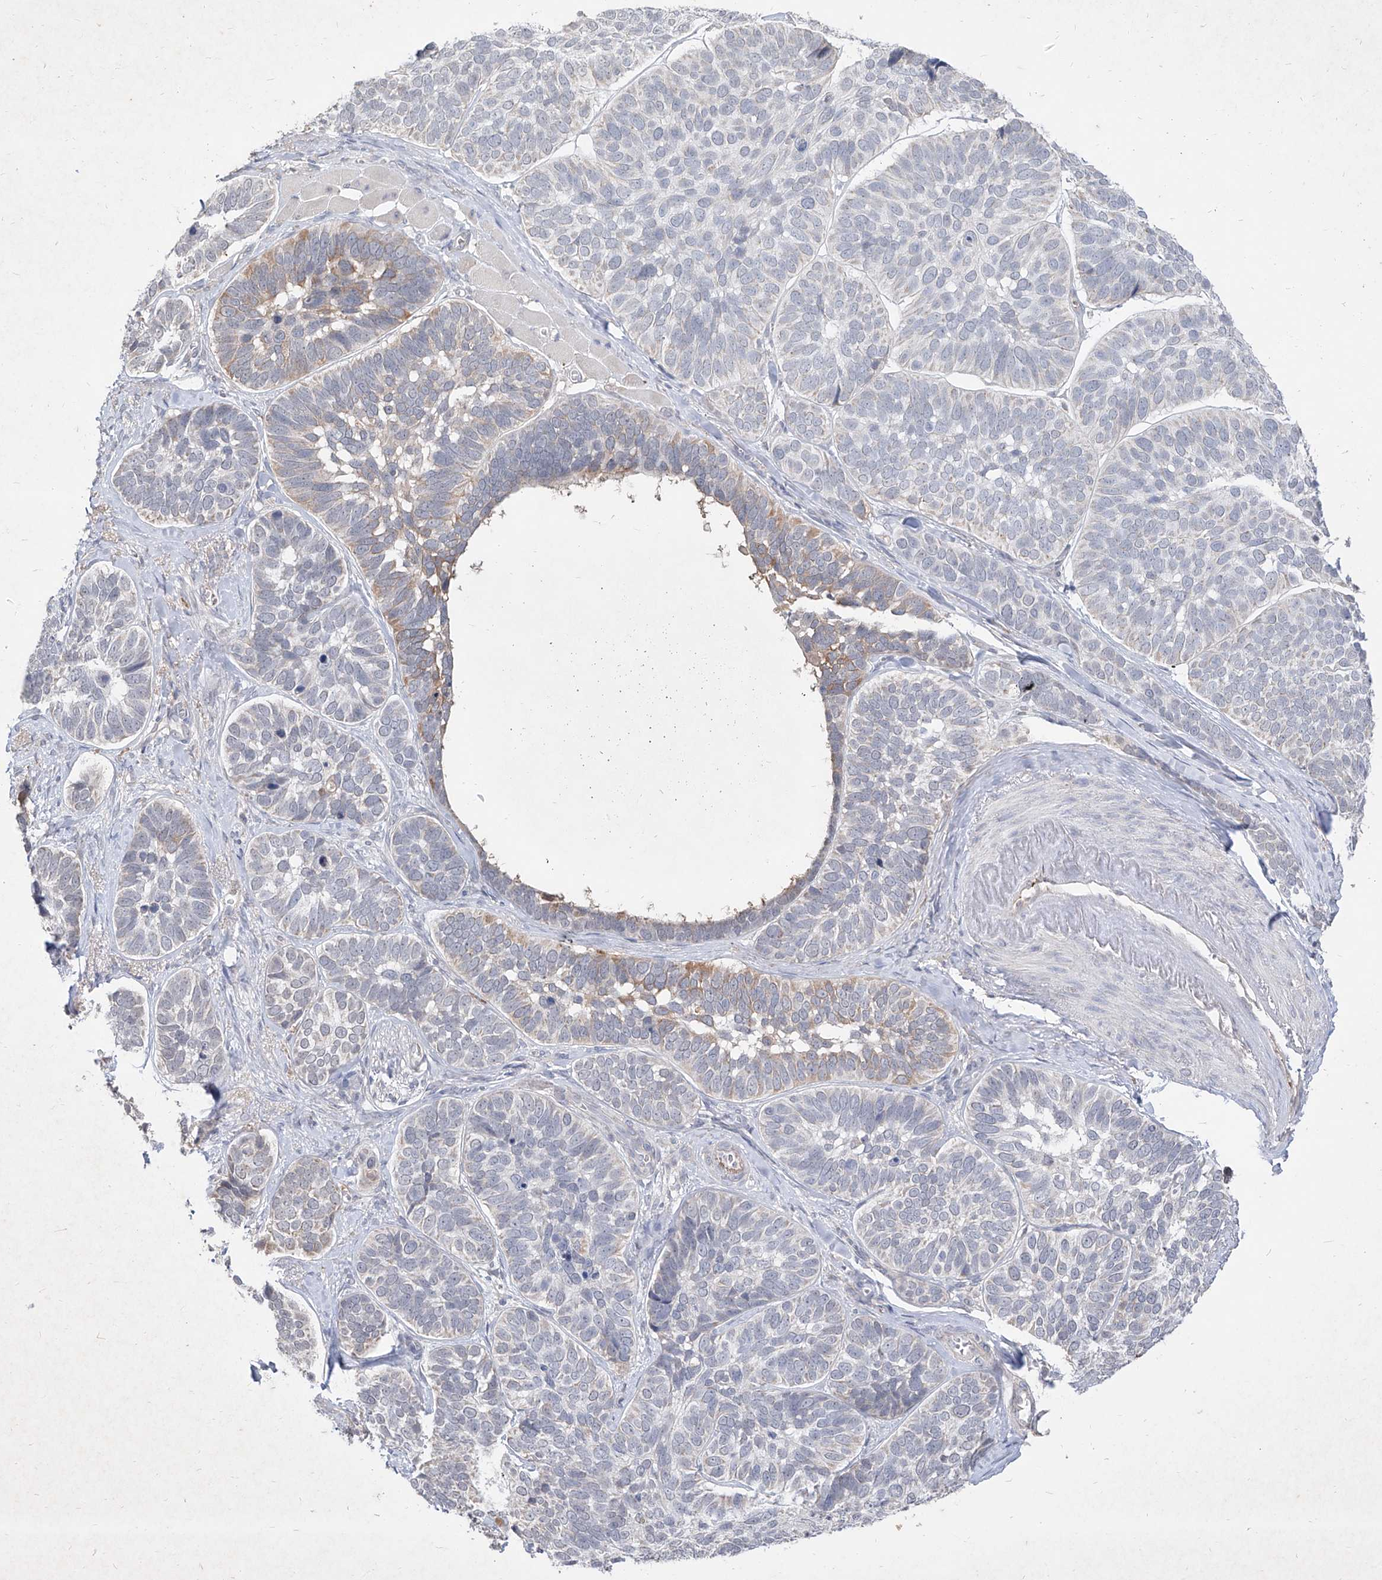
{"staining": {"intensity": "weak", "quantity": "<25%", "location": "cytoplasmic/membranous"}, "tissue": "skin cancer", "cell_type": "Tumor cells", "image_type": "cancer", "snomed": [{"axis": "morphology", "description": "Basal cell carcinoma"}, {"axis": "topography", "description": "Skin"}], "caption": "This is an immunohistochemistry (IHC) micrograph of human skin cancer (basal cell carcinoma). There is no staining in tumor cells.", "gene": "C4A", "patient": {"sex": "male", "age": 62}}